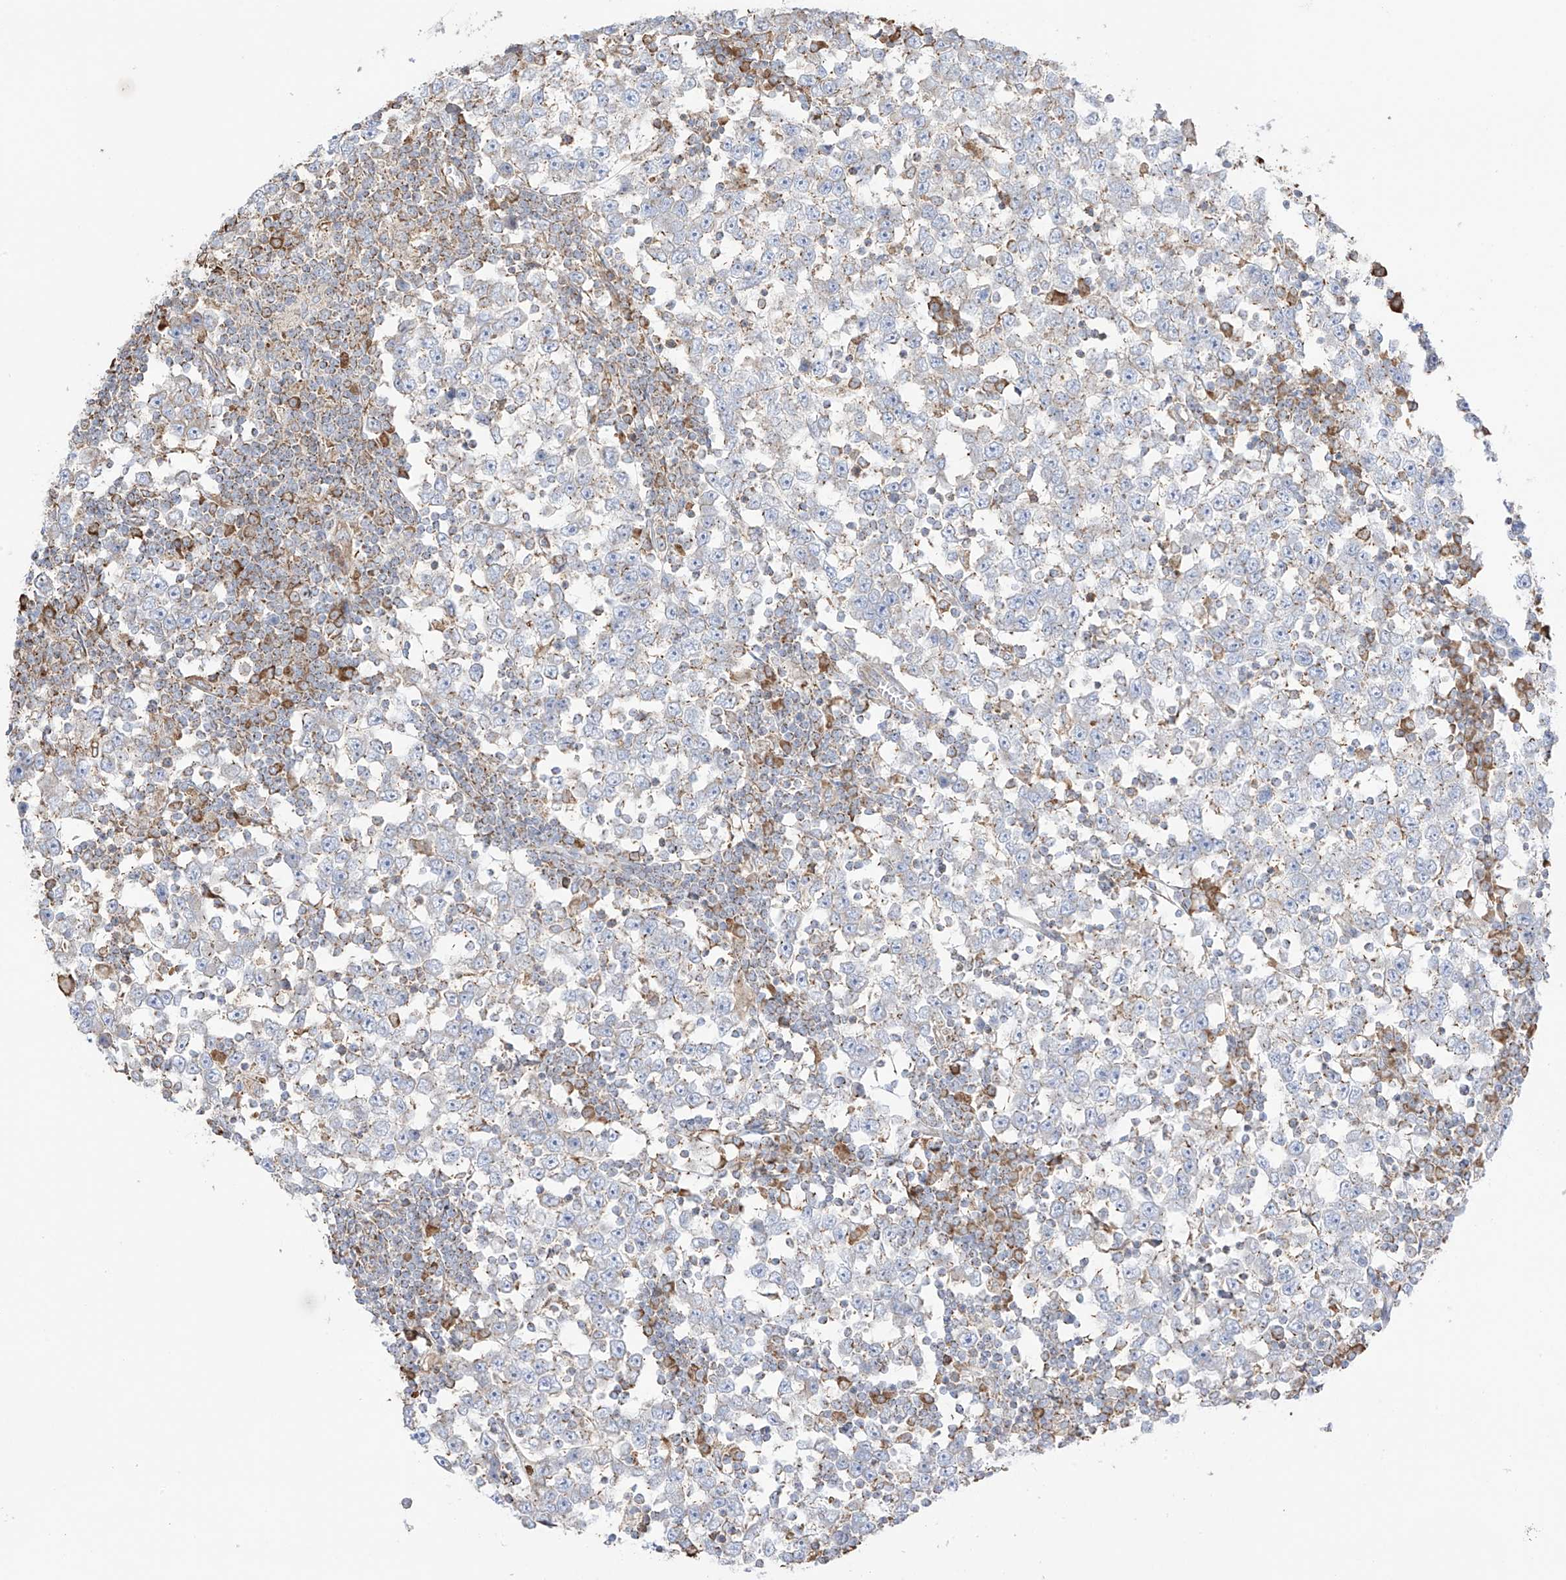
{"staining": {"intensity": "negative", "quantity": "none", "location": "none"}, "tissue": "testis cancer", "cell_type": "Tumor cells", "image_type": "cancer", "snomed": [{"axis": "morphology", "description": "Seminoma, NOS"}, {"axis": "topography", "description": "Testis"}], "caption": "Tumor cells are negative for protein expression in human testis cancer.", "gene": "XKR3", "patient": {"sex": "male", "age": 65}}